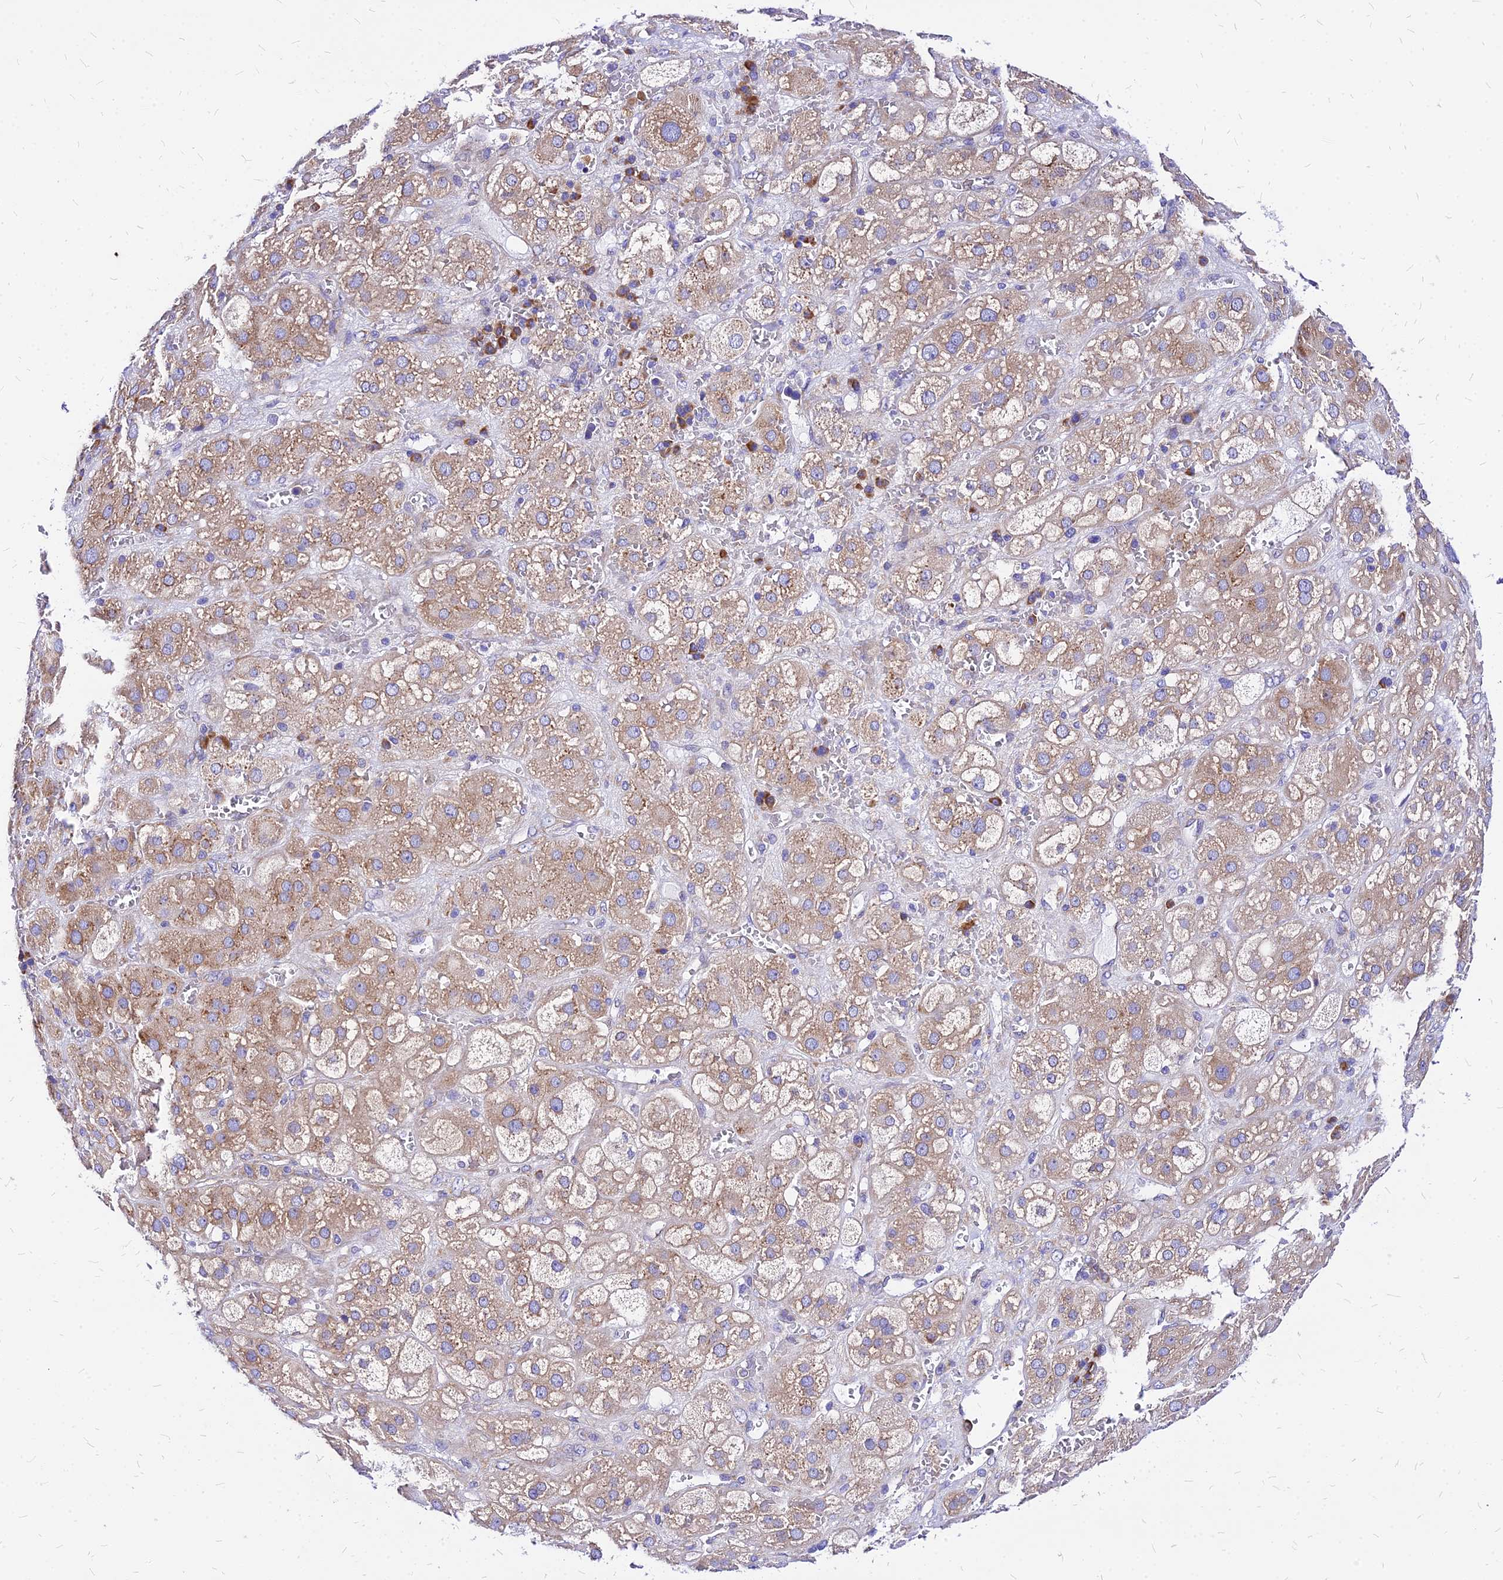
{"staining": {"intensity": "moderate", "quantity": "25%-75%", "location": "cytoplasmic/membranous"}, "tissue": "adrenal gland", "cell_type": "Glandular cells", "image_type": "normal", "snomed": [{"axis": "morphology", "description": "Normal tissue, NOS"}, {"axis": "topography", "description": "Adrenal gland"}], "caption": "Moderate cytoplasmic/membranous protein positivity is present in about 25%-75% of glandular cells in adrenal gland.", "gene": "RPL19", "patient": {"sex": "female", "age": 47}}